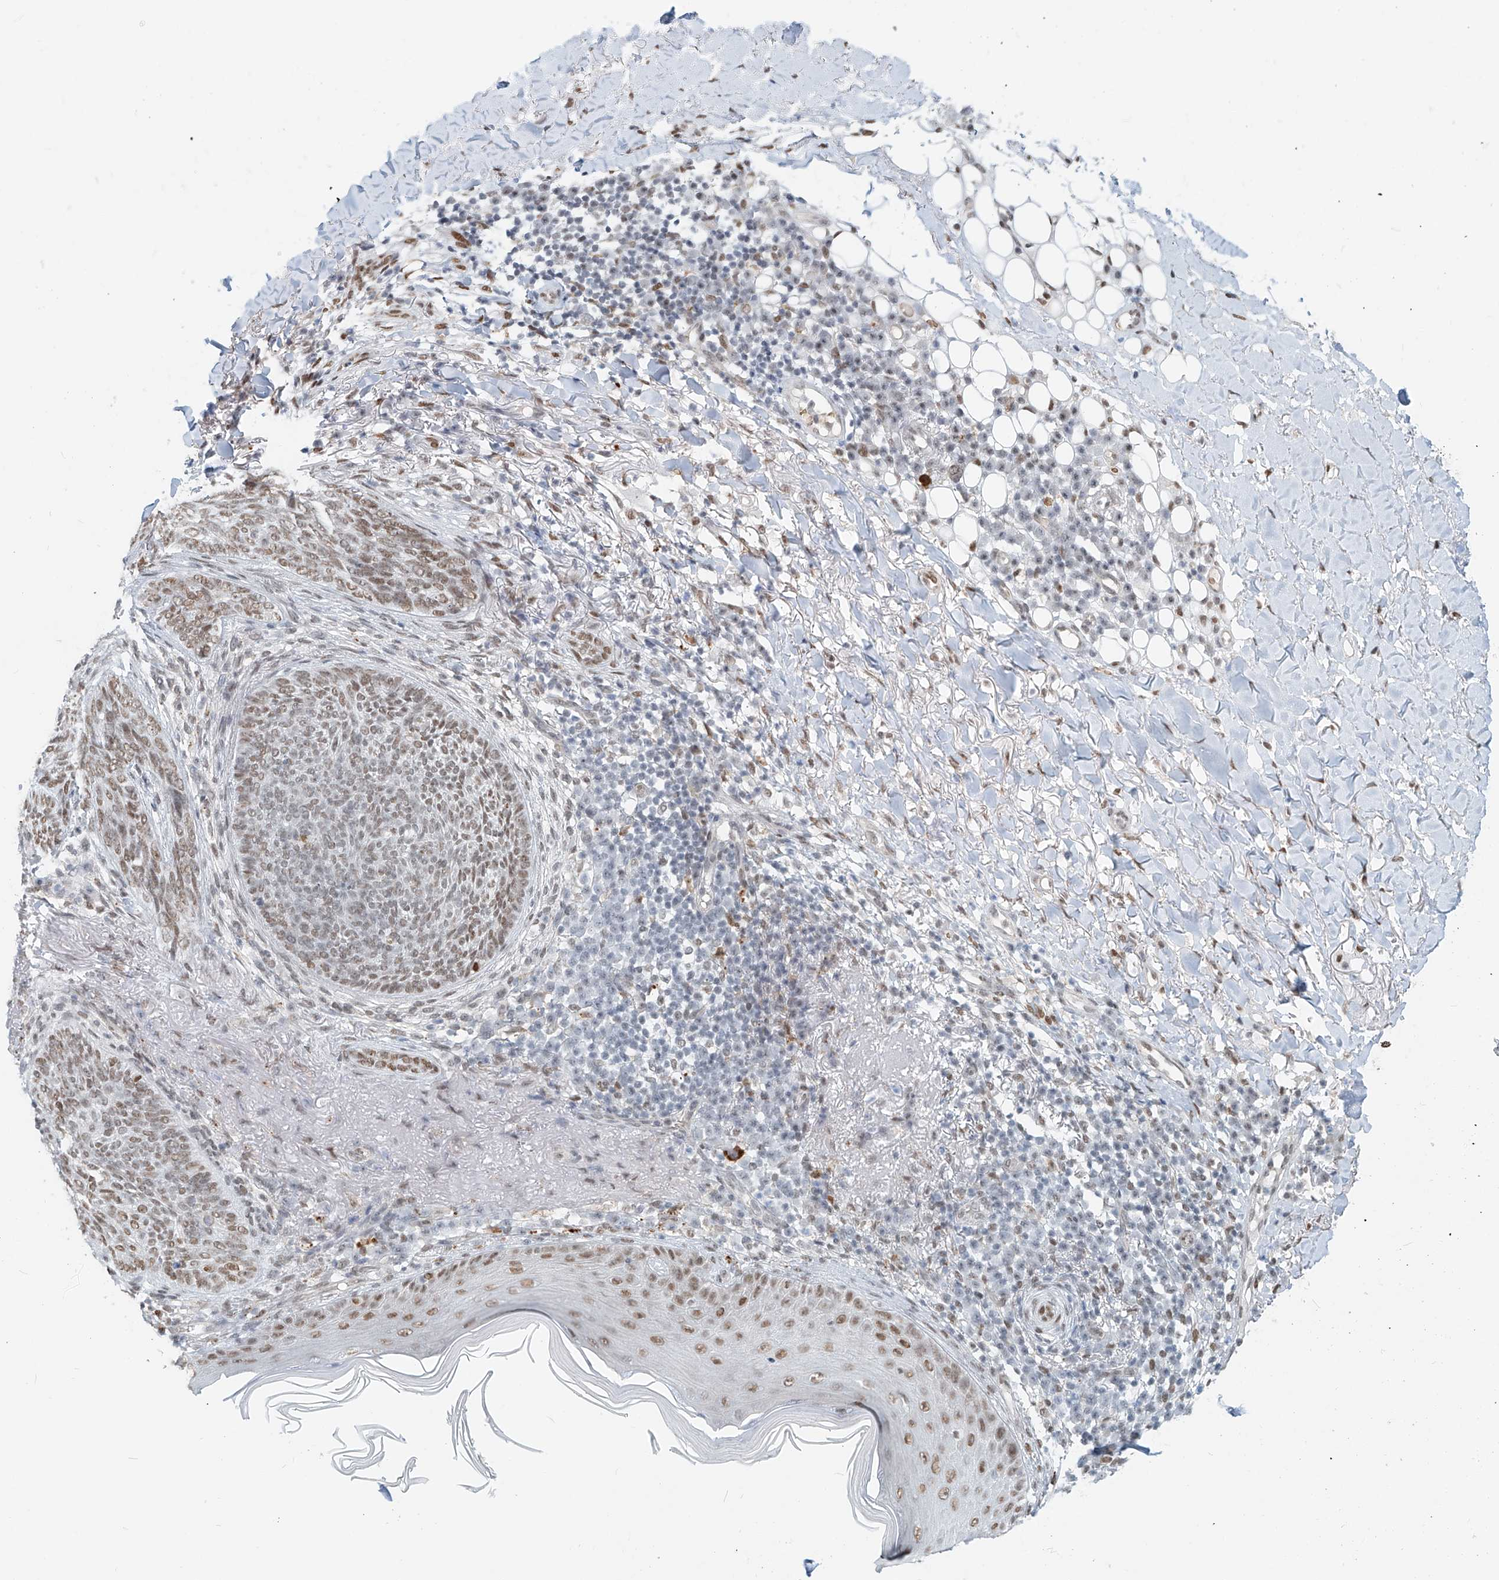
{"staining": {"intensity": "moderate", "quantity": ">75%", "location": "nuclear"}, "tissue": "skin cancer", "cell_type": "Tumor cells", "image_type": "cancer", "snomed": [{"axis": "morphology", "description": "Basal cell carcinoma"}, {"axis": "topography", "description": "Skin"}], "caption": "Protein expression analysis of human skin cancer reveals moderate nuclear expression in approximately >75% of tumor cells.", "gene": "SASH1", "patient": {"sex": "male", "age": 85}}